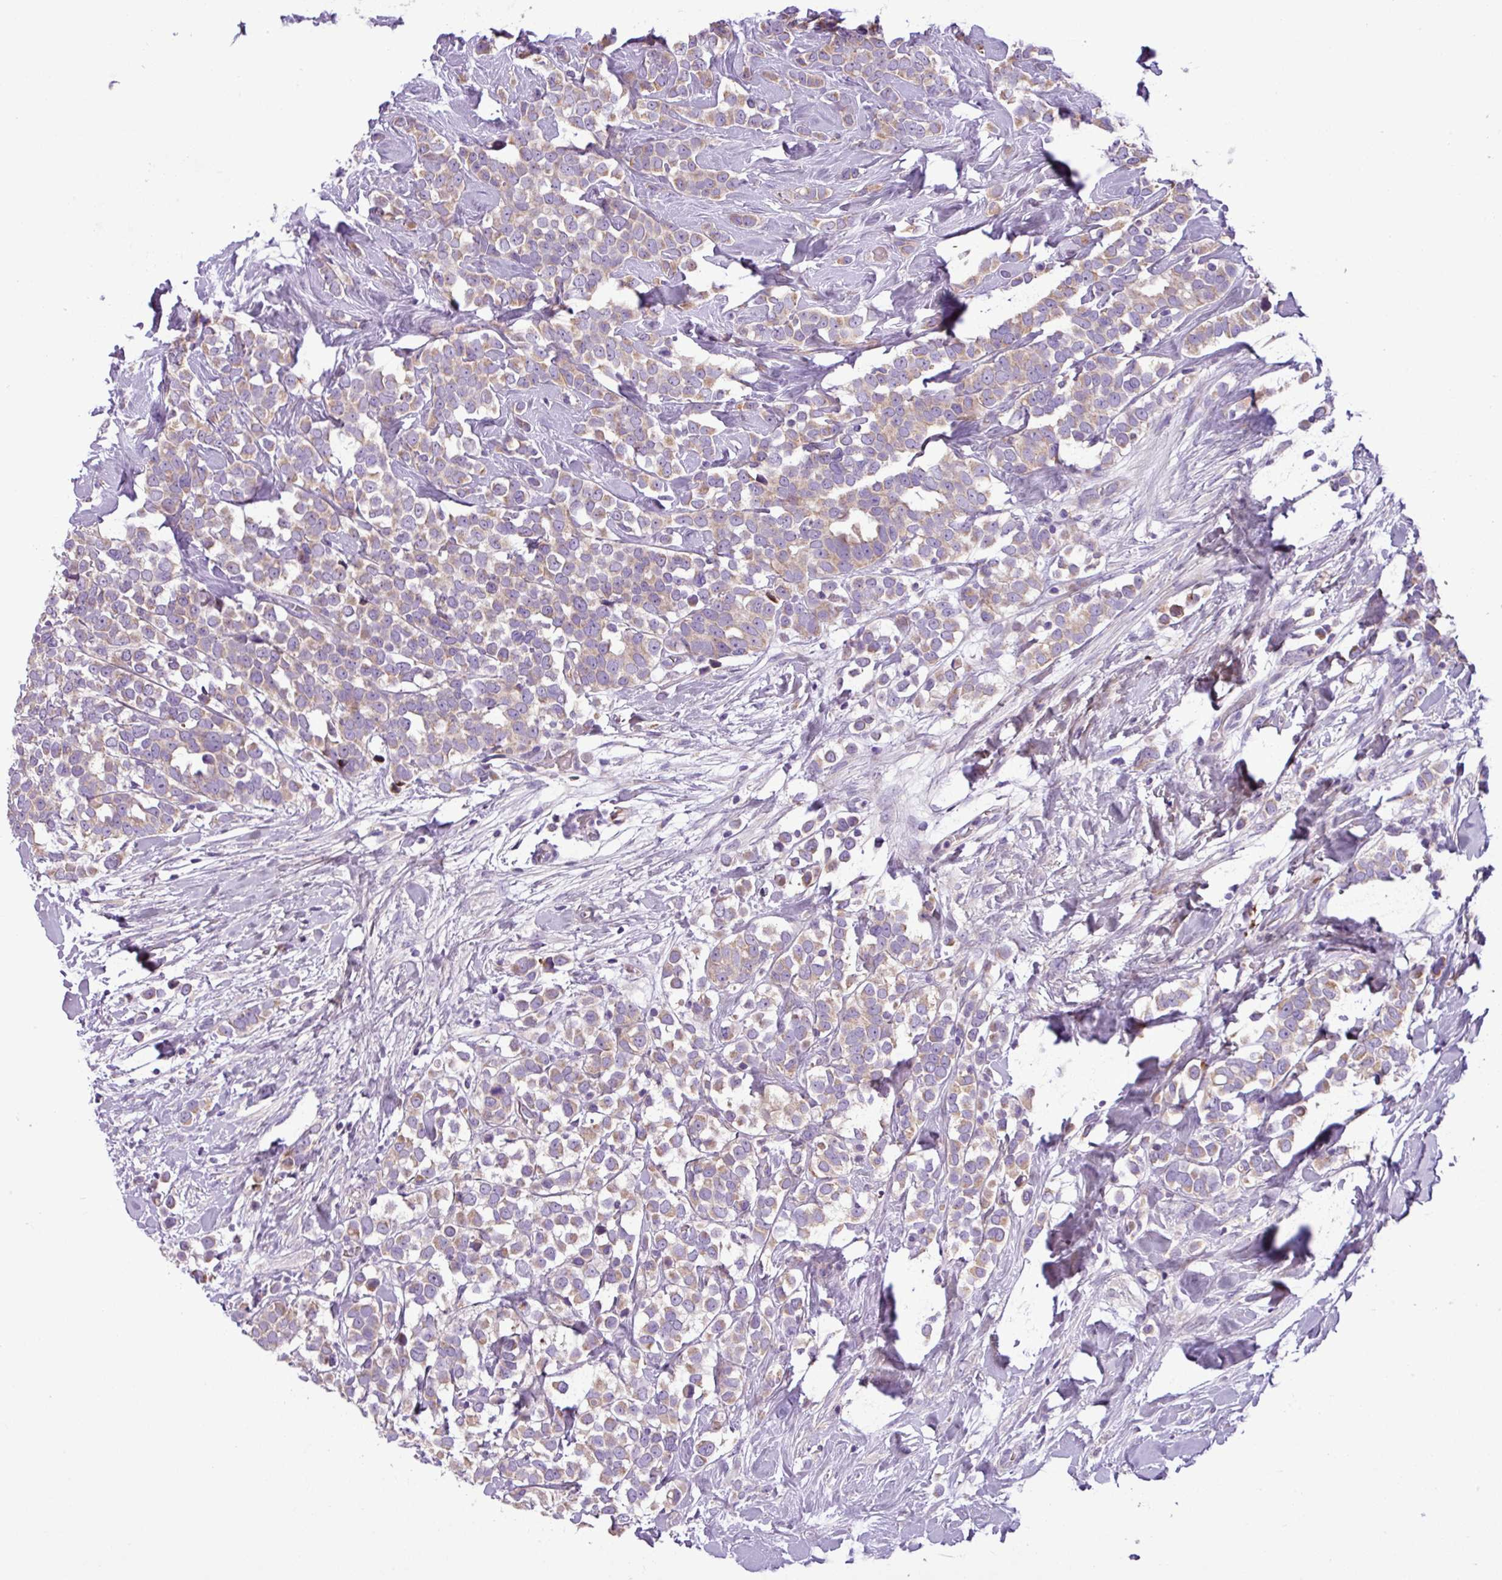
{"staining": {"intensity": "moderate", "quantity": "25%-75%", "location": "cytoplasmic/membranous"}, "tissue": "breast cancer", "cell_type": "Tumor cells", "image_type": "cancer", "snomed": [{"axis": "morphology", "description": "Duct carcinoma"}, {"axis": "topography", "description": "Breast"}], "caption": "Protein staining of invasive ductal carcinoma (breast) tissue demonstrates moderate cytoplasmic/membranous expression in about 25%-75% of tumor cells.", "gene": "FAM183A", "patient": {"sex": "female", "age": 80}}